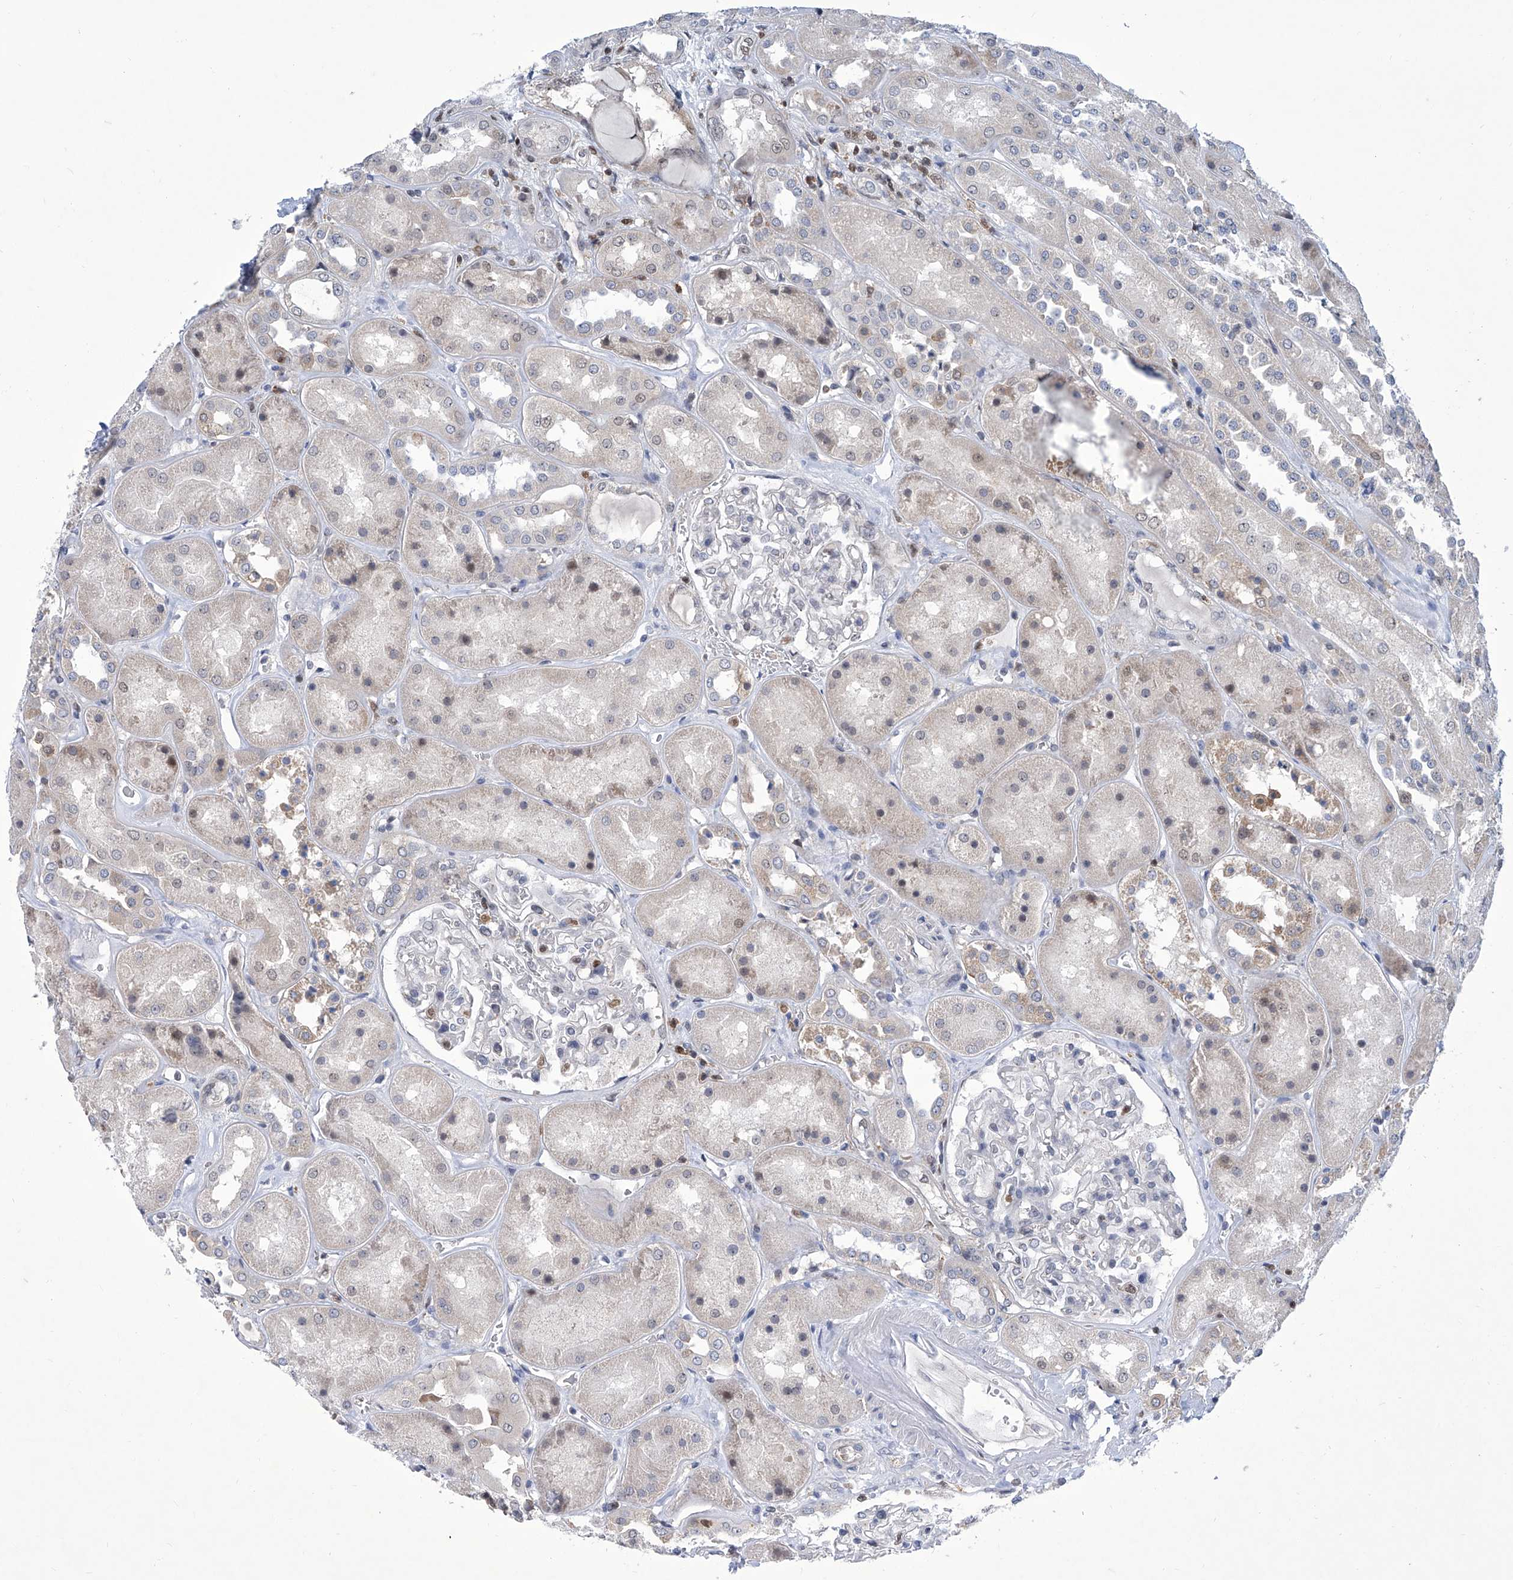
{"staining": {"intensity": "moderate", "quantity": "<25%", "location": "nuclear"}, "tissue": "kidney", "cell_type": "Cells in glomeruli", "image_type": "normal", "snomed": [{"axis": "morphology", "description": "Normal tissue, NOS"}, {"axis": "topography", "description": "Kidney"}], "caption": "Cells in glomeruli exhibit low levels of moderate nuclear staining in about <25% of cells in benign human kidney. (DAB (3,3'-diaminobenzidine) IHC with brightfield microscopy, high magnification).", "gene": "SREBF2", "patient": {"sex": "male", "age": 70}}